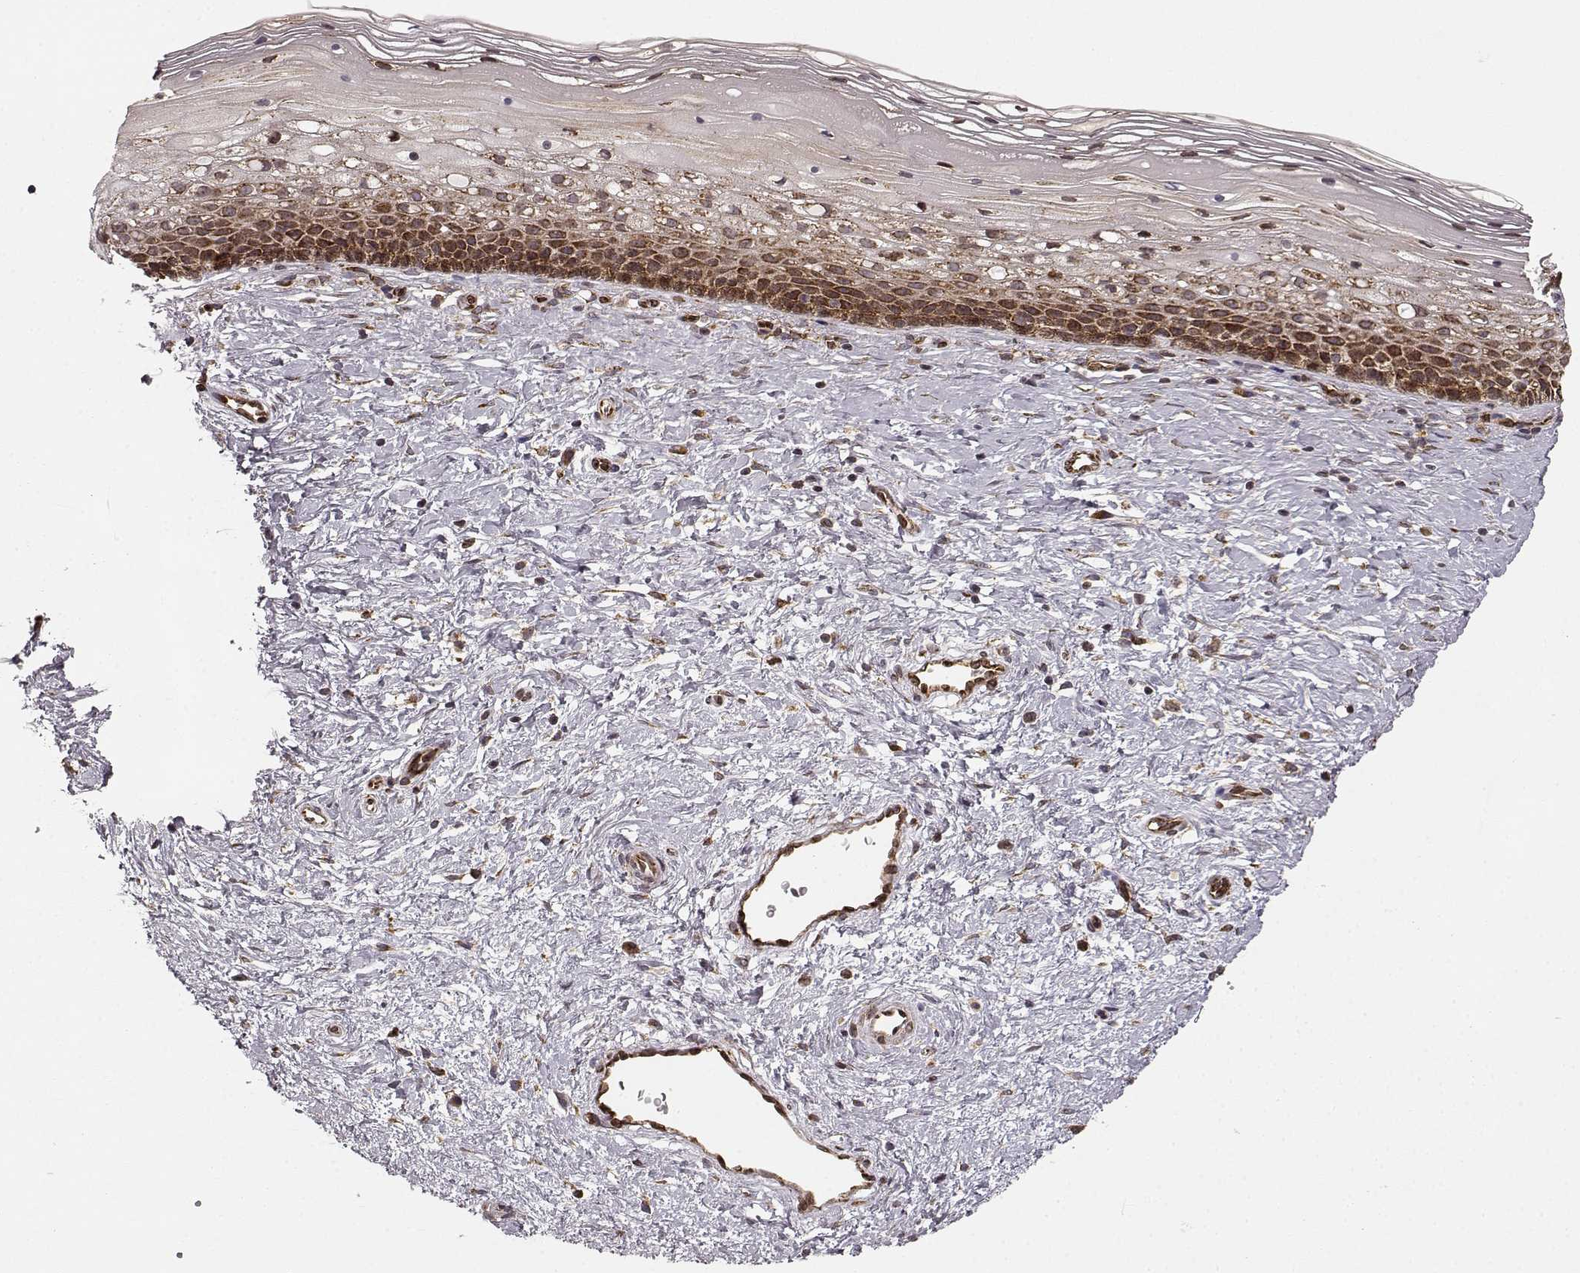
{"staining": {"intensity": "weak", "quantity": ">75%", "location": "cytoplasmic/membranous"}, "tissue": "cervix", "cell_type": "Glandular cells", "image_type": "normal", "snomed": [{"axis": "morphology", "description": "Normal tissue, NOS"}, {"axis": "topography", "description": "Cervix"}], "caption": "The immunohistochemical stain labels weak cytoplasmic/membranous staining in glandular cells of unremarkable cervix. (DAB IHC, brown staining for protein, blue staining for nuclei).", "gene": "TMEM14A", "patient": {"sex": "female", "age": 34}}